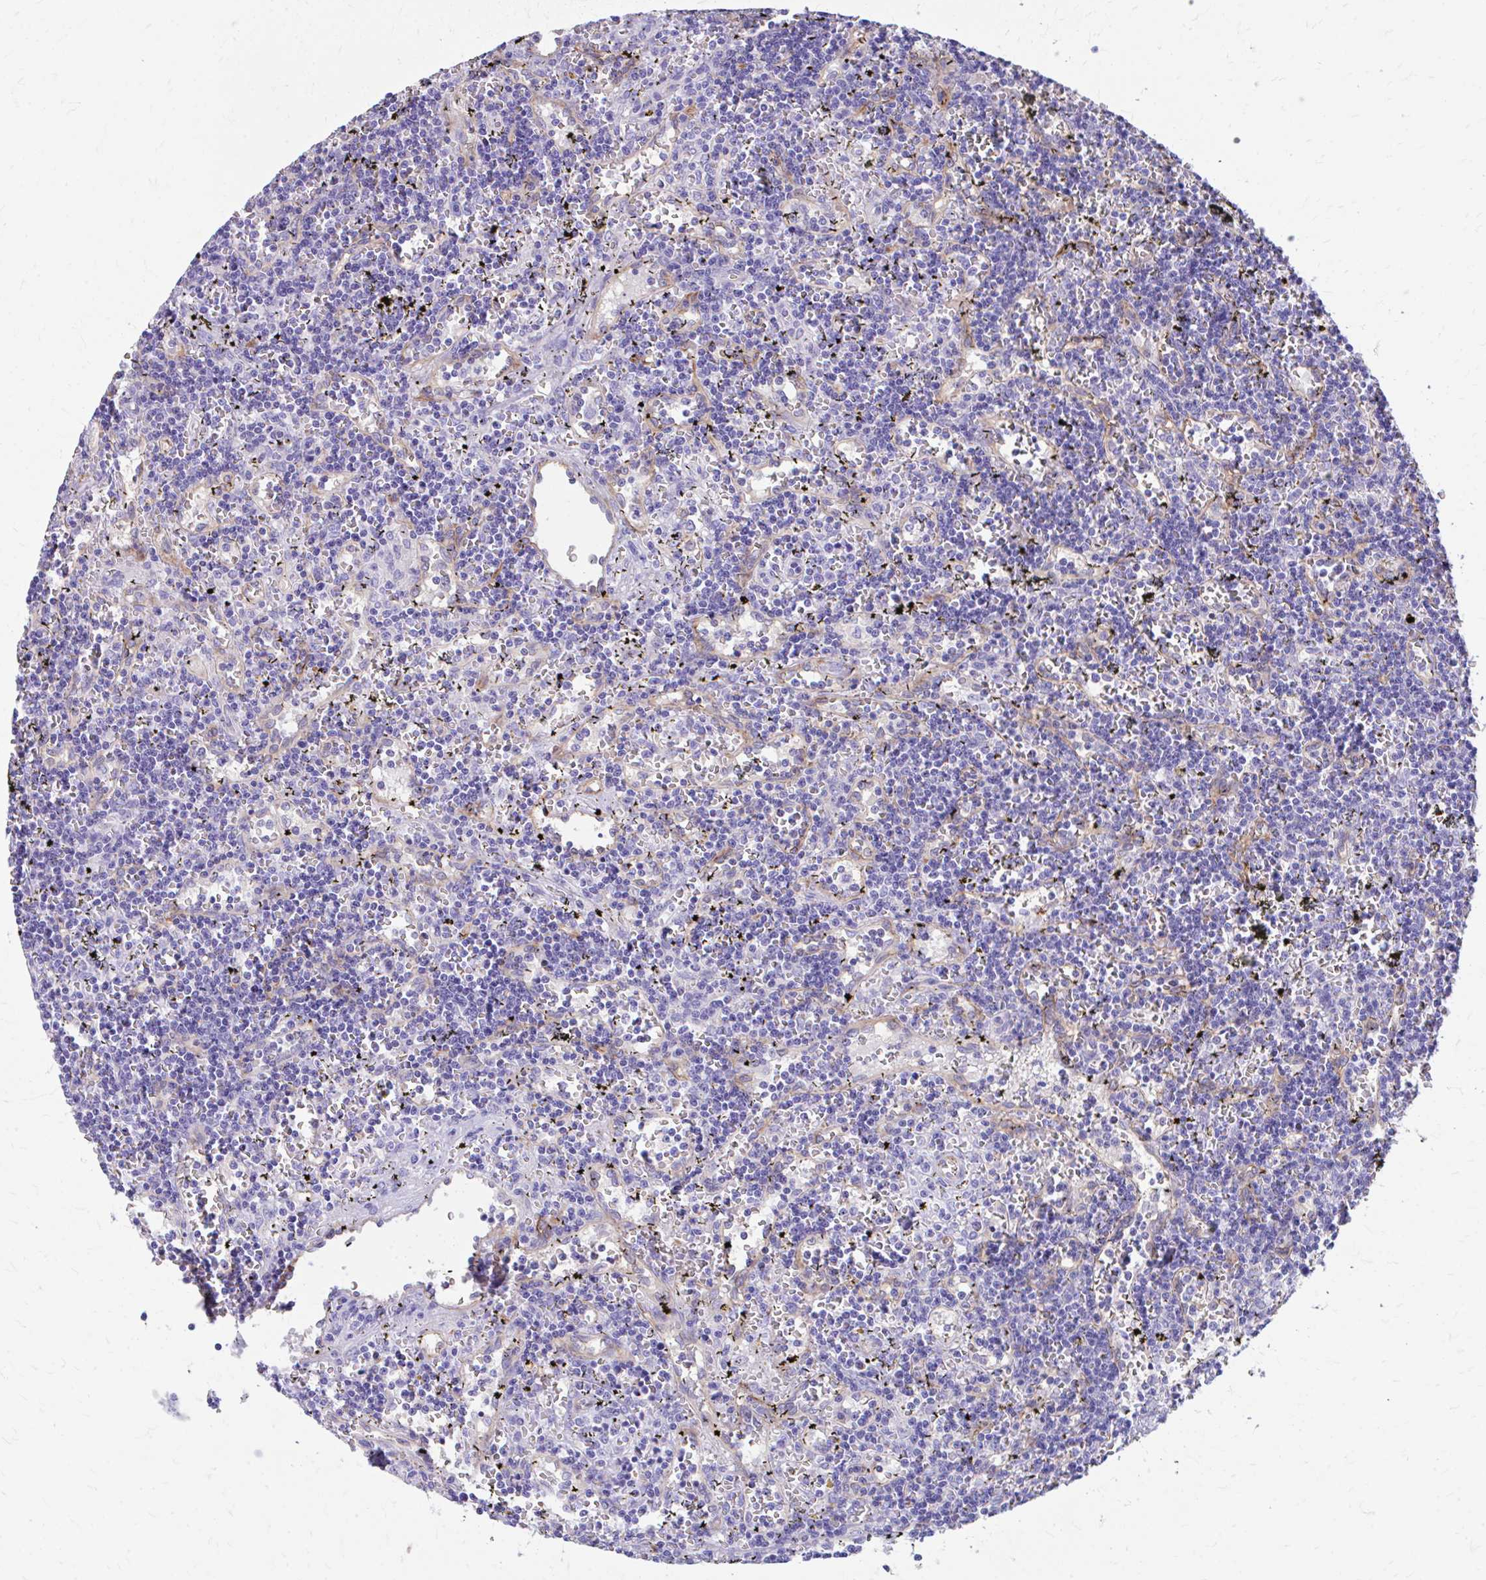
{"staining": {"intensity": "negative", "quantity": "none", "location": "none"}, "tissue": "lymphoma", "cell_type": "Tumor cells", "image_type": "cancer", "snomed": [{"axis": "morphology", "description": "Malignant lymphoma, non-Hodgkin's type, Low grade"}, {"axis": "topography", "description": "Spleen"}], "caption": "A high-resolution micrograph shows immunohistochemistry staining of malignant lymphoma, non-Hodgkin's type (low-grade), which demonstrates no significant positivity in tumor cells.", "gene": "KRIT1", "patient": {"sex": "male", "age": 60}}